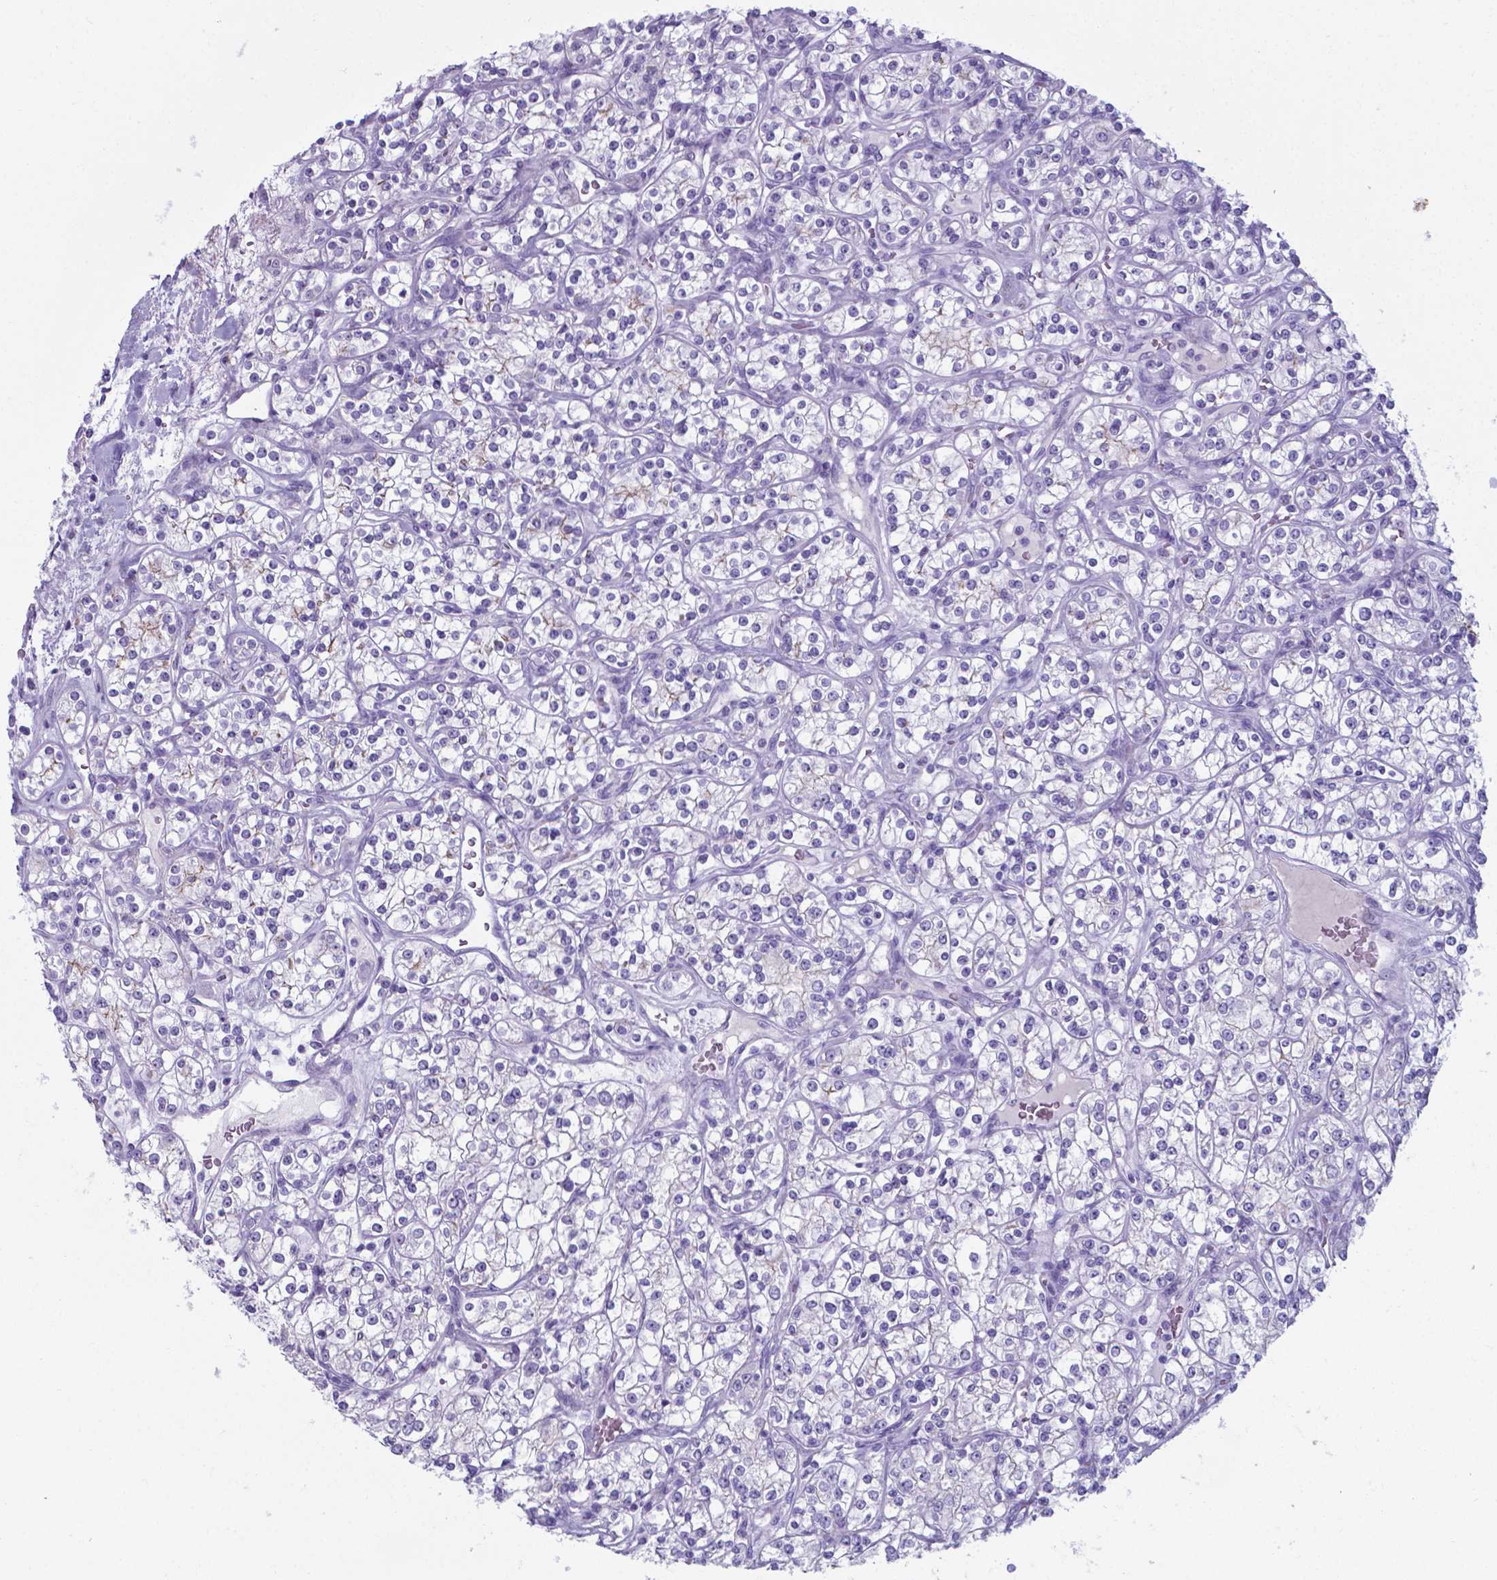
{"staining": {"intensity": "negative", "quantity": "none", "location": "none"}, "tissue": "renal cancer", "cell_type": "Tumor cells", "image_type": "cancer", "snomed": [{"axis": "morphology", "description": "Adenocarcinoma, NOS"}, {"axis": "topography", "description": "Kidney"}], "caption": "There is no significant staining in tumor cells of adenocarcinoma (renal). (Stains: DAB (3,3'-diaminobenzidine) immunohistochemistry (IHC) with hematoxylin counter stain, Microscopy: brightfield microscopy at high magnification).", "gene": "AP5B1", "patient": {"sex": "male", "age": 77}}